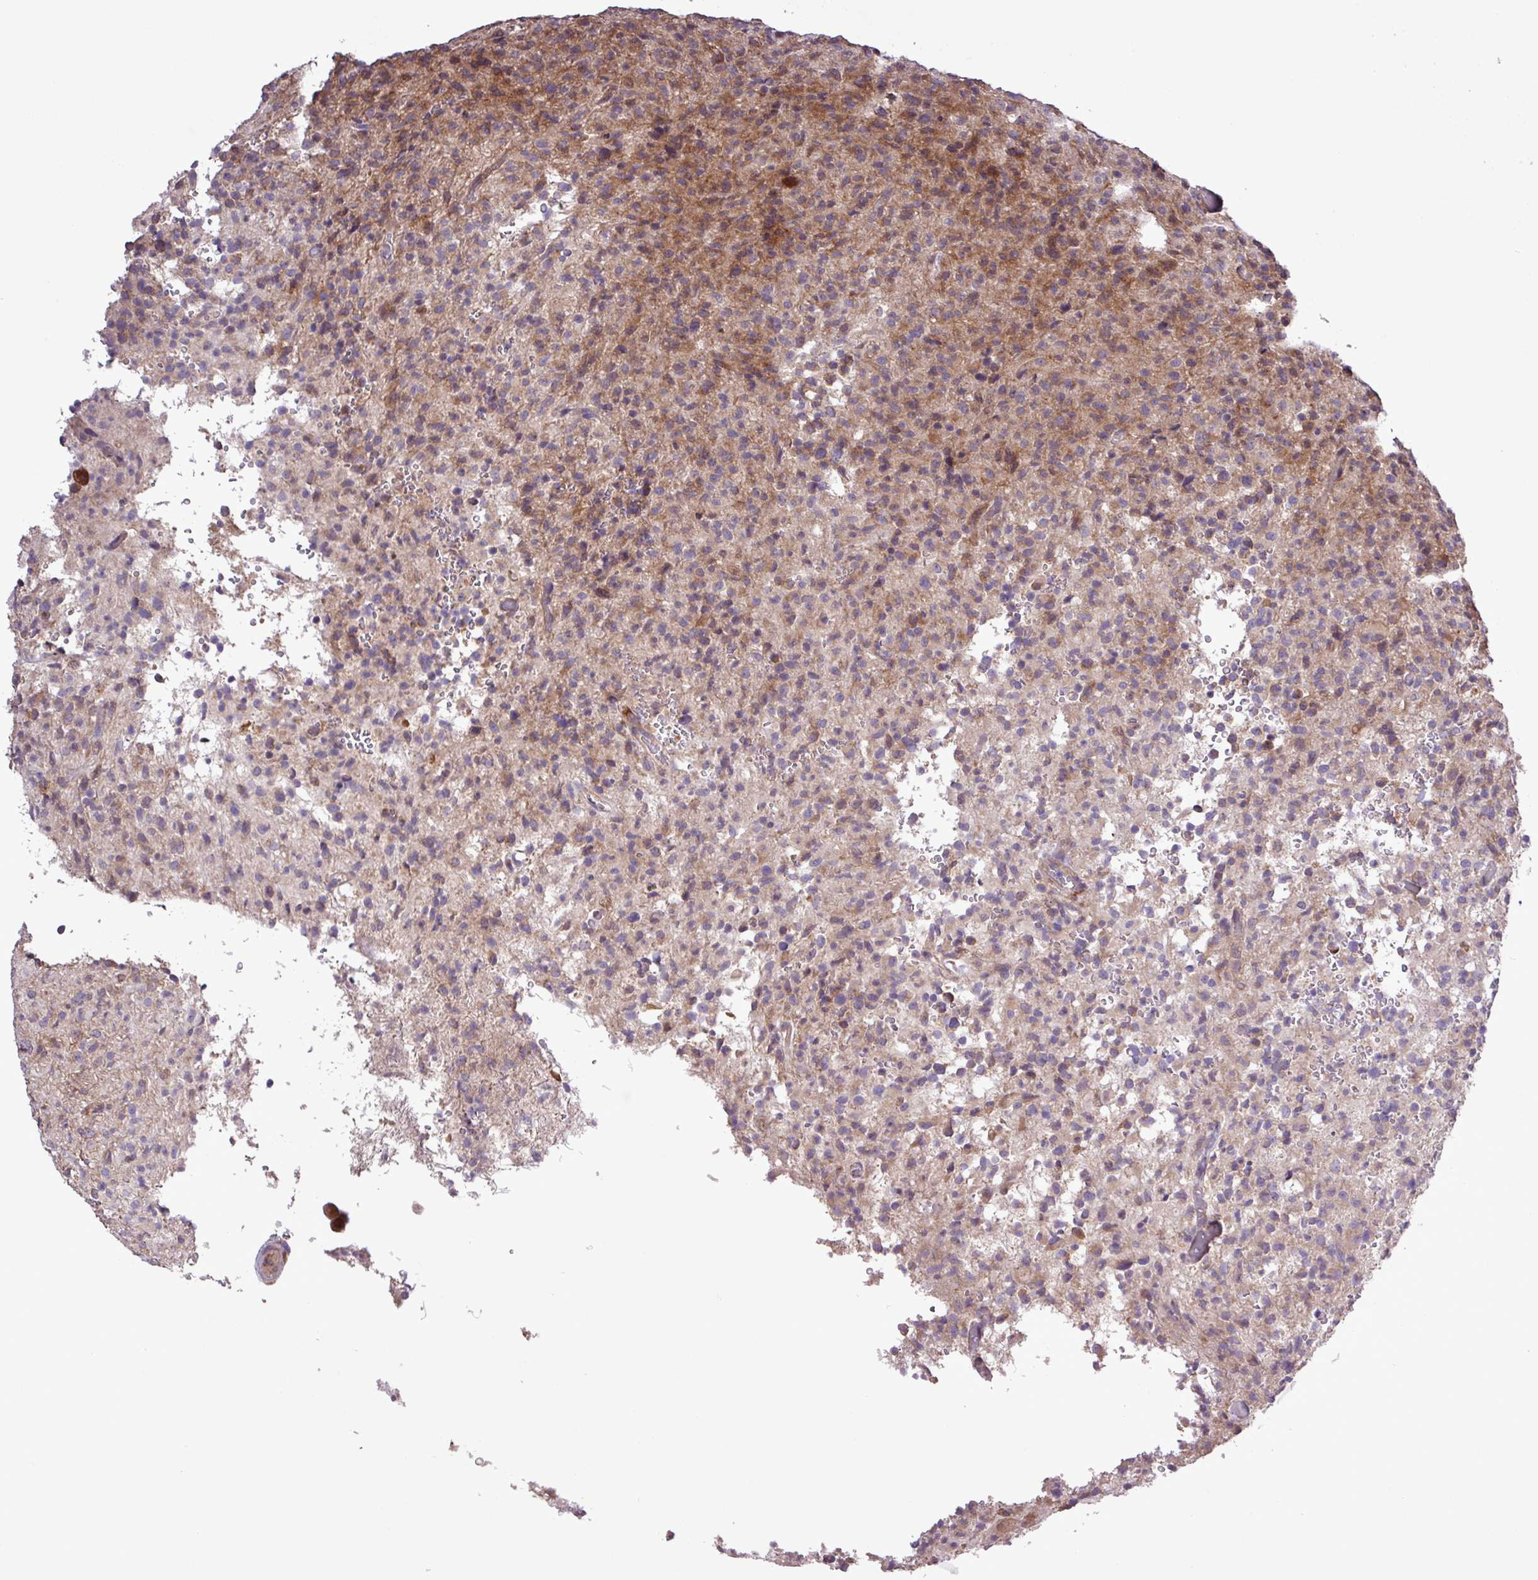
{"staining": {"intensity": "moderate", "quantity": "<25%", "location": "cytoplasmic/membranous"}, "tissue": "glioma", "cell_type": "Tumor cells", "image_type": "cancer", "snomed": [{"axis": "morphology", "description": "Glioma, malignant, High grade"}, {"axis": "topography", "description": "Brain"}], "caption": "Glioma tissue reveals moderate cytoplasmic/membranous staining in about <25% of tumor cells (DAB = brown stain, brightfield microscopy at high magnification).", "gene": "MEGF6", "patient": {"sex": "female", "age": 57}}